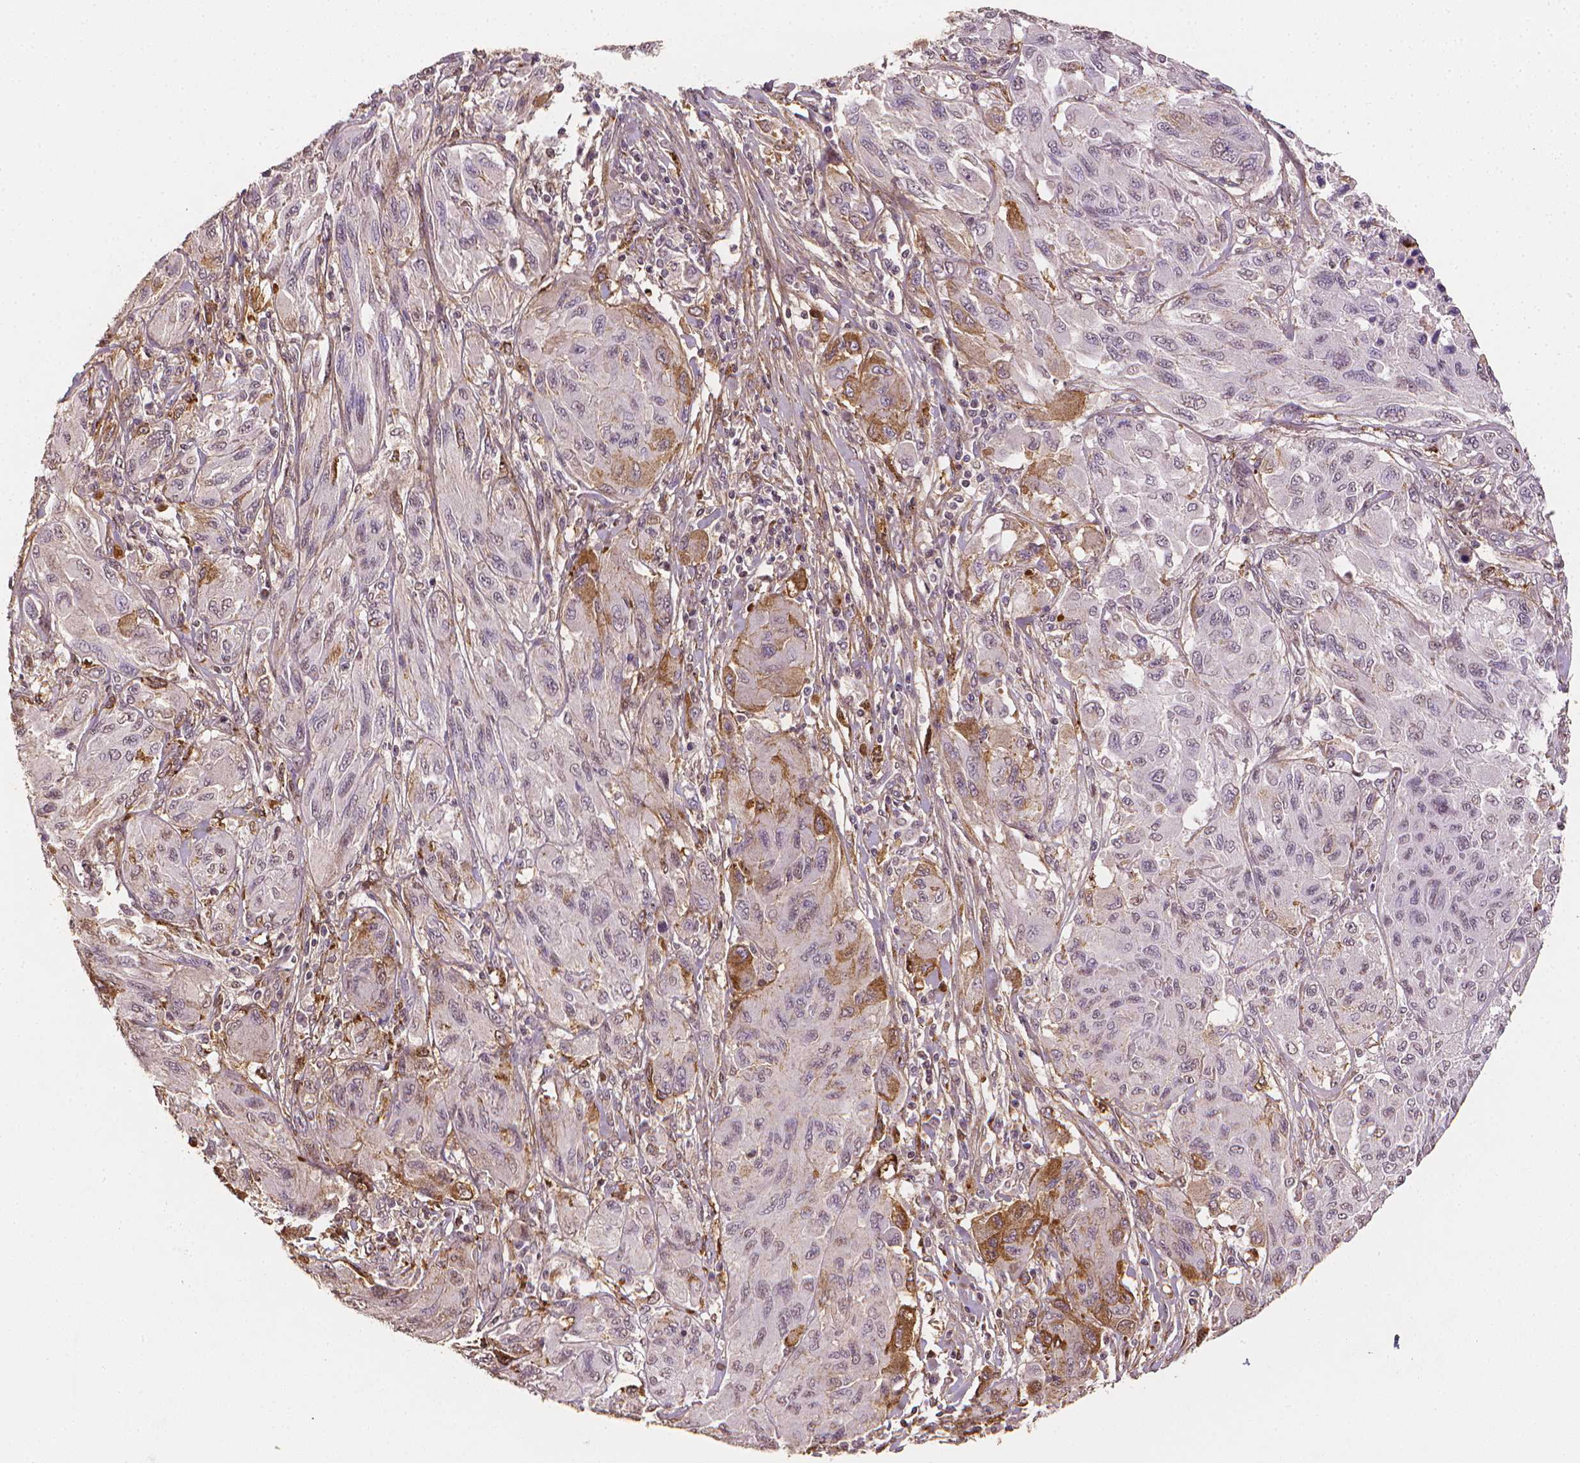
{"staining": {"intensity": "moderate", "quantity": "<25%", "location": "cytoplasmic/membranous"}, "tissue": "melanoma", "cell_type": "Tumor cells", "image_type": "cancer", "snomed": [{"axis": "morphology", "description": "Malignant melanoma, NOS"}, {"axis": "topography", "description": "Skin"}], "caption": "A brown stain highlights moderate cytoplasmic/membranous staining of a protein in malignant melanoma tumor cells.", "gene": "DCN", "patient": {"sex": "female", "age": 91}}